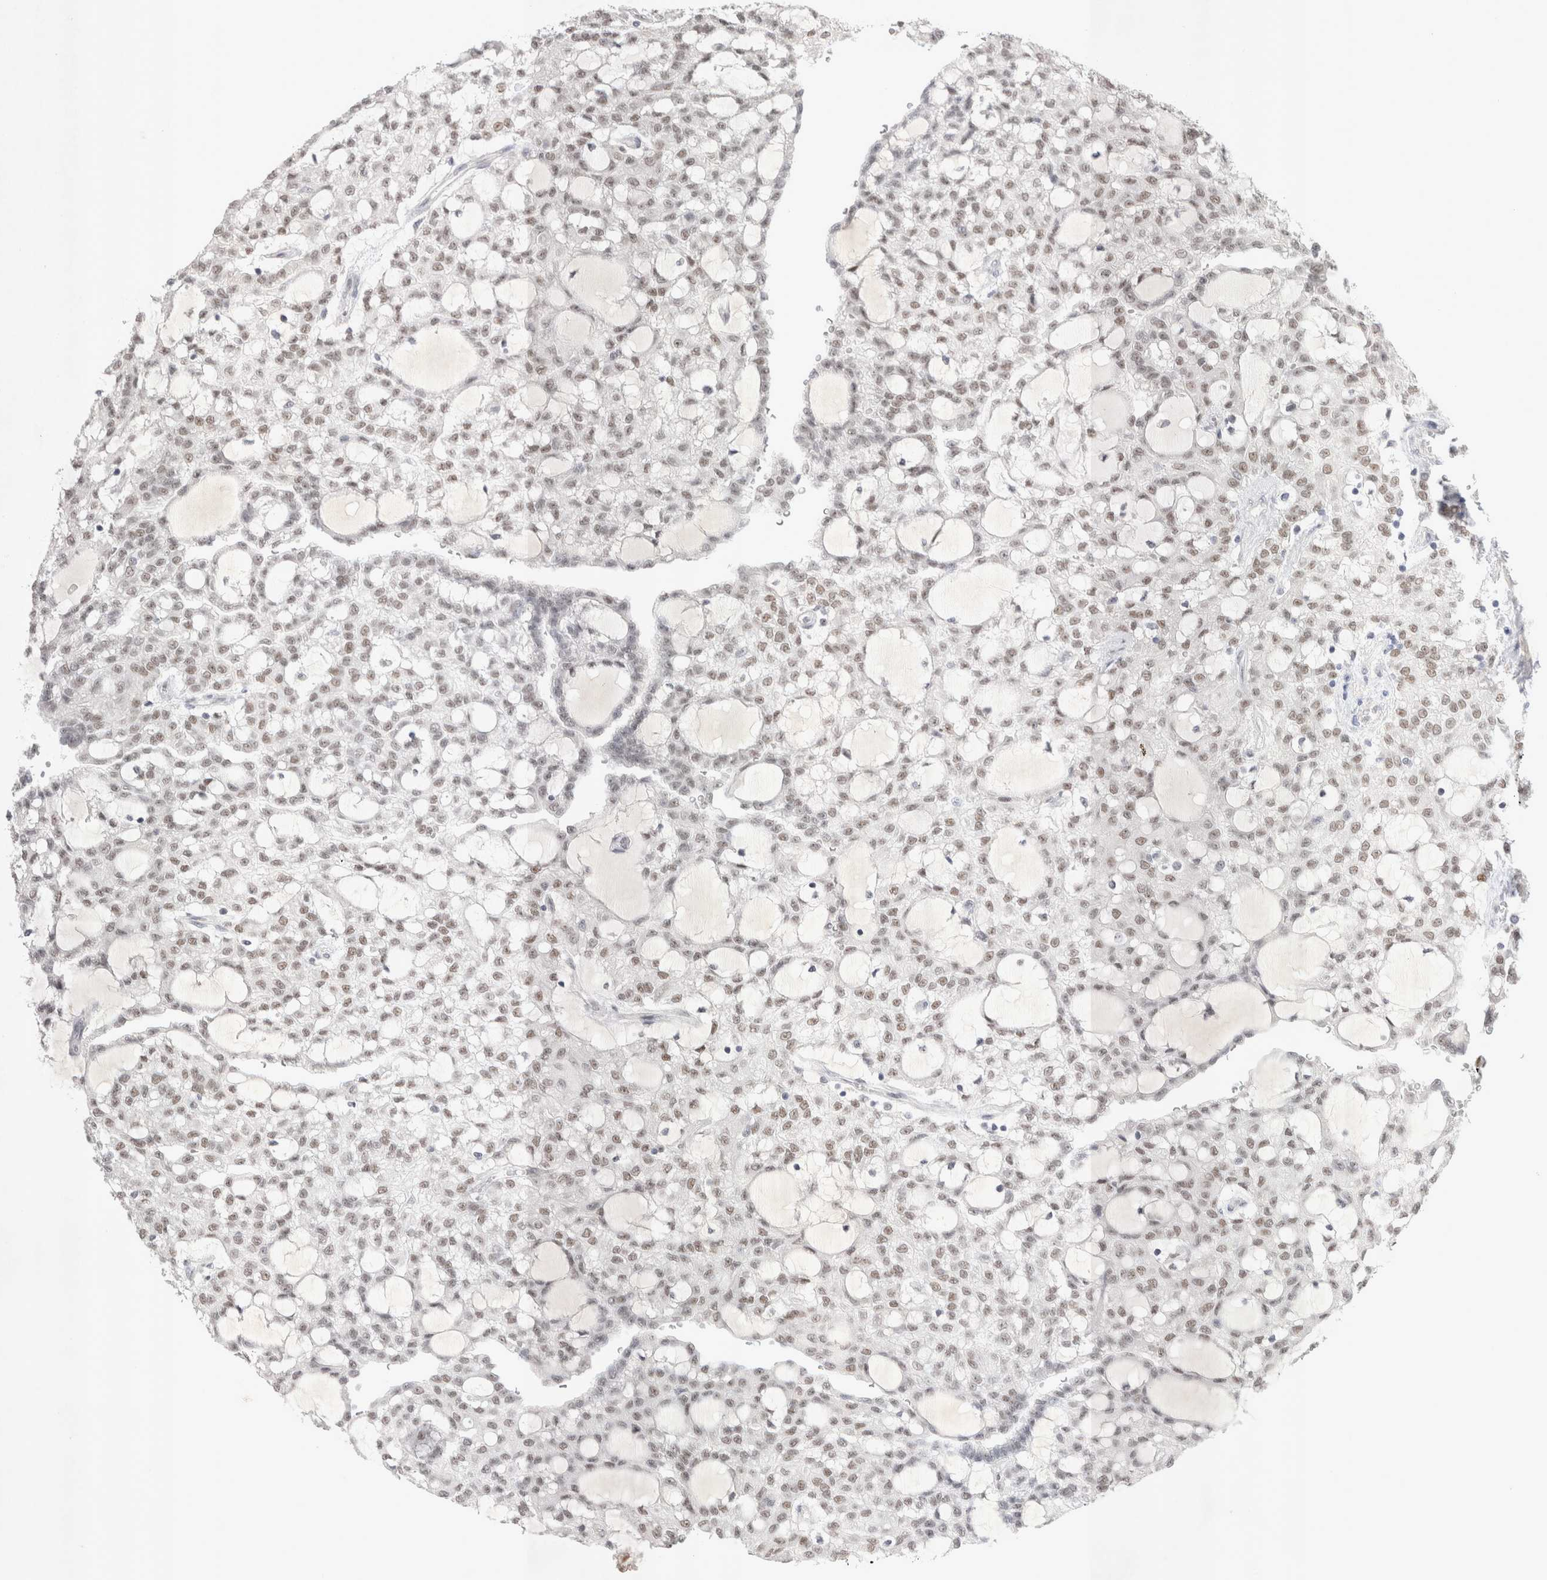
{"staining": {"intensity": "weak", "quantity": ">75%", "location": "nuclear"}, "tissue": "renal cancer", "cell_type": "Tumor cells", "image_type": "cancer", "snomed": [{"axis": "morphology", "description": "Adenocarcinoma, NOS"}, {"axis": "topography", "description": "Kidney"}], "caption": "Immunohistochemistry (IHC) image of neoplastic tissue: human renal cancer (adenocarcinoma) stained using immunohistochemistry (IHC) exhibits low levels of weak protein expression localized specifically in the nuclear of tumor cells, appearing as a nuclear brown color.", "gene": "RECQL4", "patient": {"sex": "male", "age": 63}}